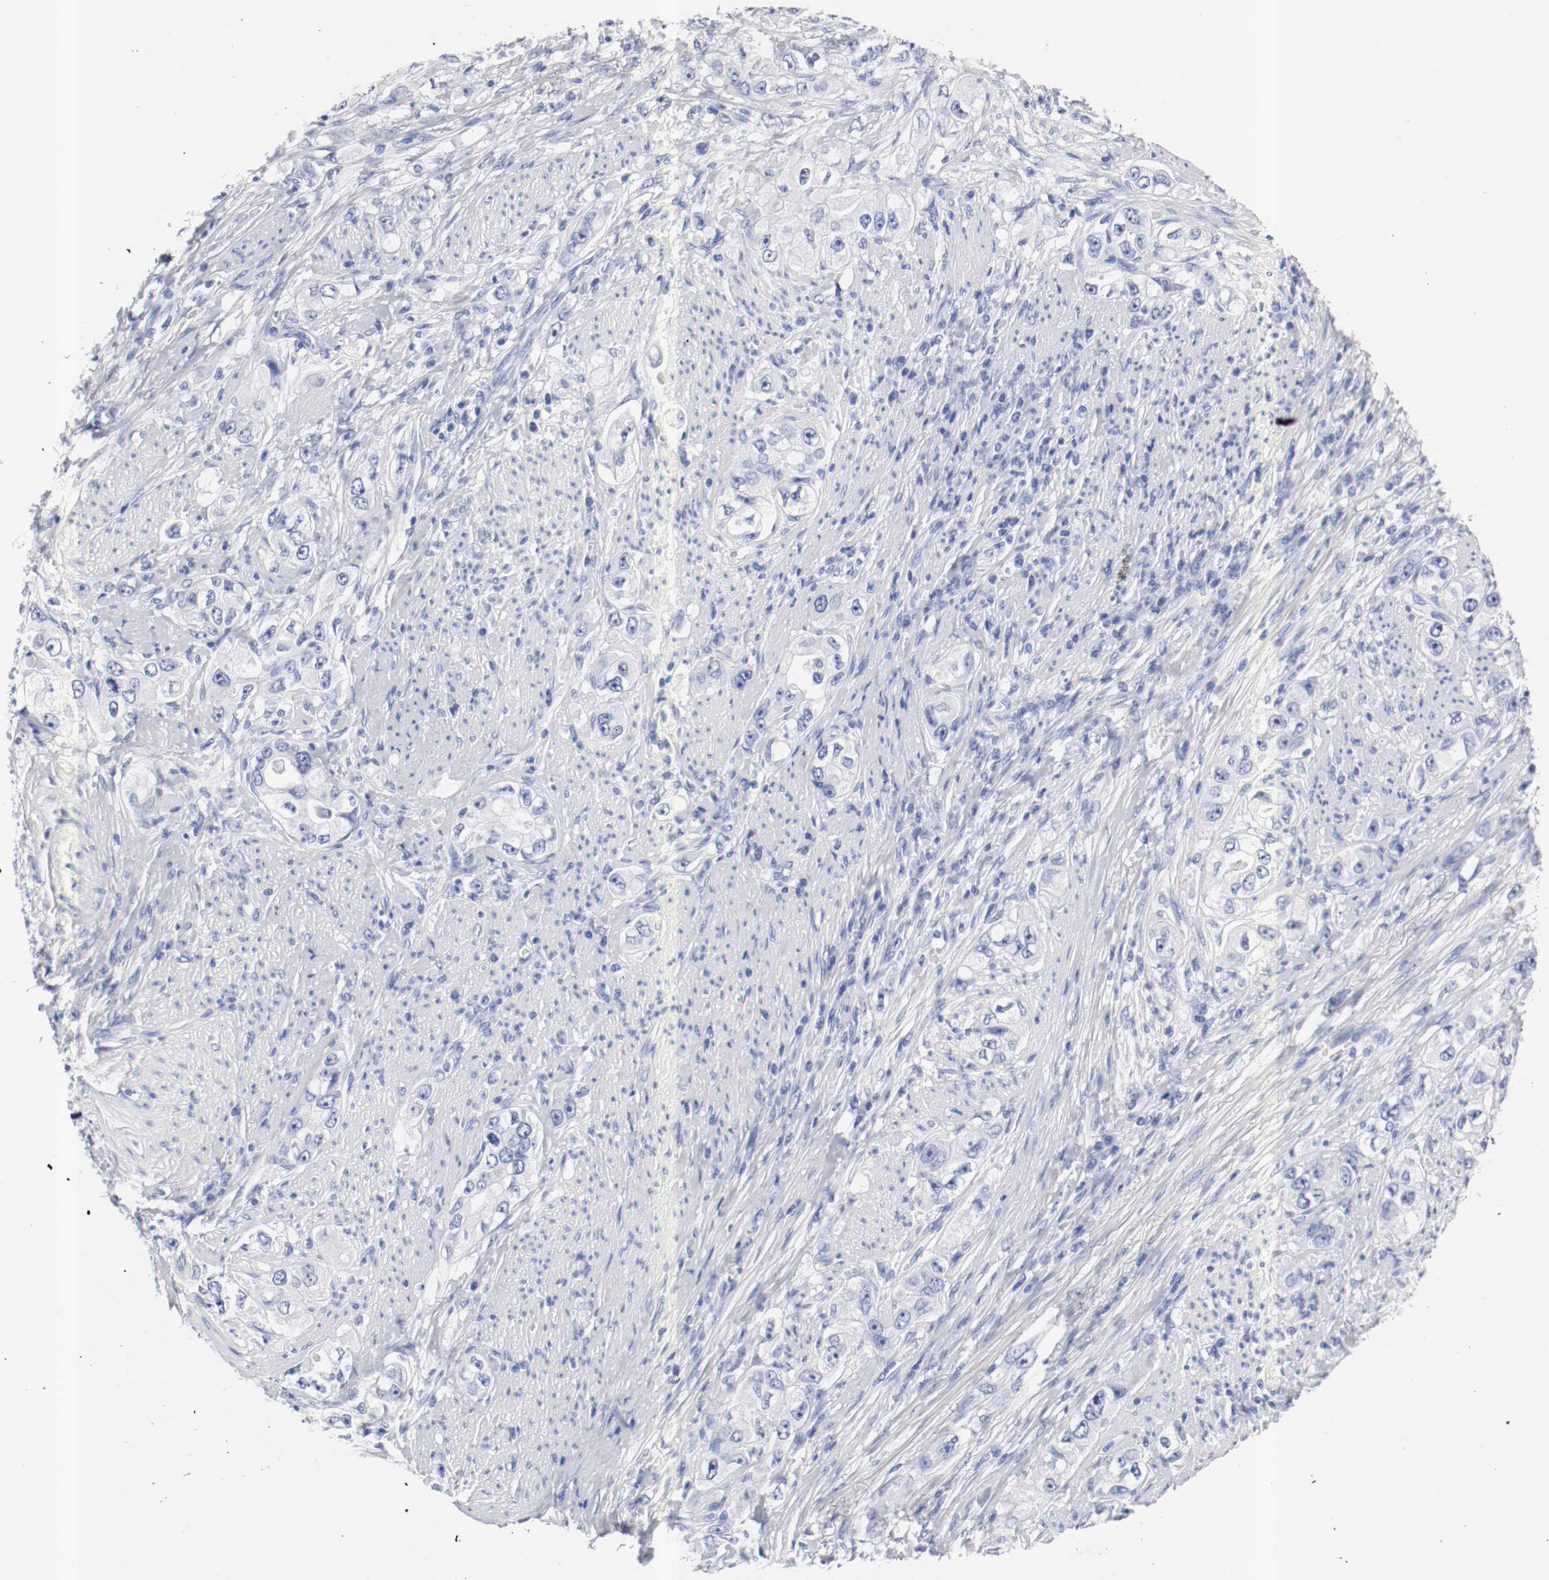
{"staining": {"intensity": "negative", "quantity": "none", "location": "none"}, "tissue": "stomach cancer", "cell_type": "Tumor cells", "image_type": "cancer", "snomed": [{"axis": "morphology", "description": "Adenocarcinoma, NOS"}, {"axis": "topography", "description": "Stomach, lower"}], "caption": "Photomicrograph shows no significant protein positivity in tumor cells of stomach cancer.", "gene": "GAD1", "patient": {"sex": "female", "age": 93}}